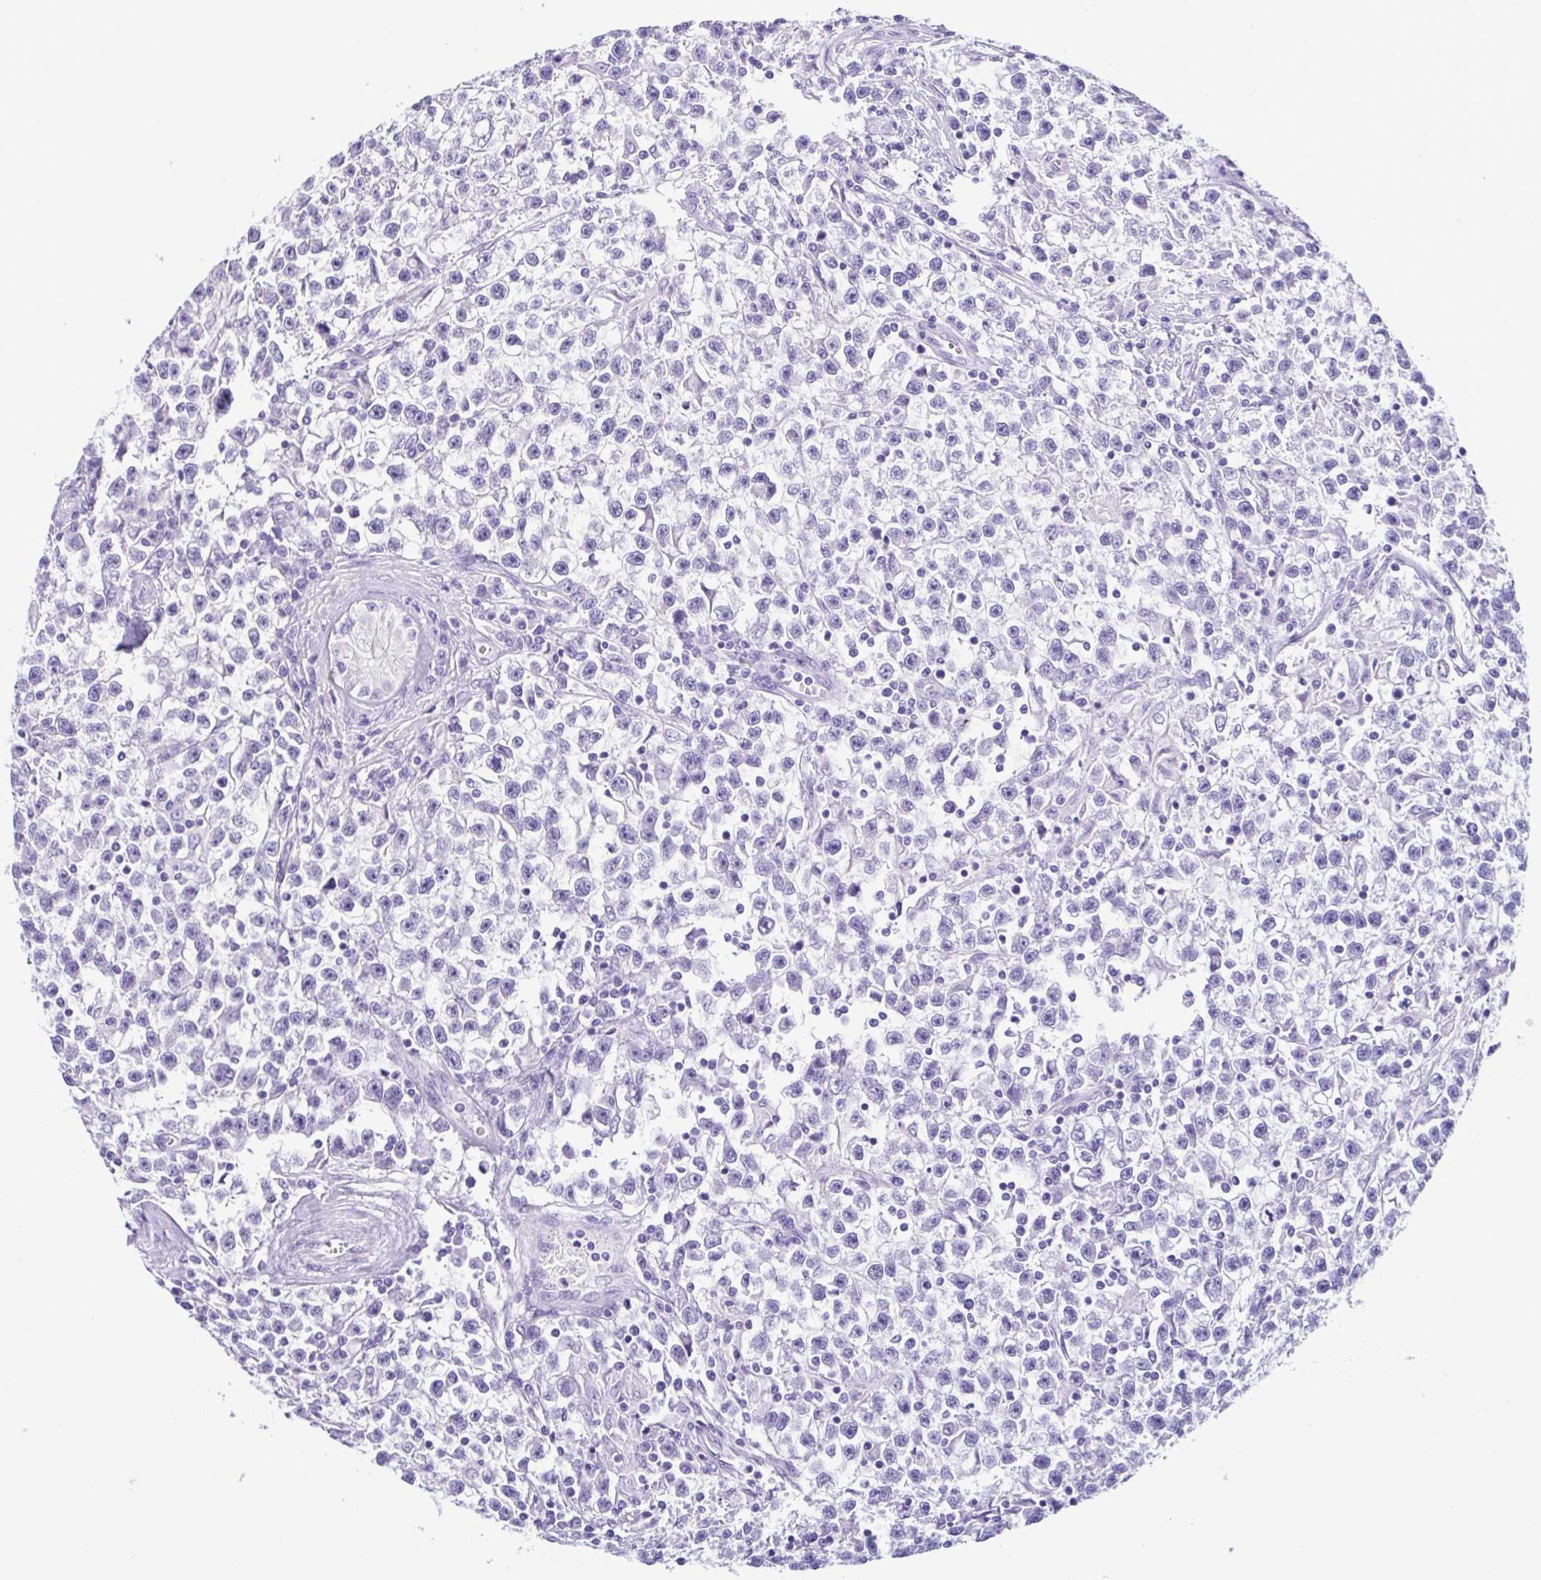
{"staining": {"intensity": "negative", "quantity": "none", "location": "none"}, "tissue": "testis cancer", "cell_type": "Tumor cells", "image_type": "cancer", "snomed": [{"axis": "morphology", "description": "Seminoma, NOS"}, {"axis": "topography", "description": "Testis"}], "caption": "A histopathology image of human testis cancer (seminoma) is negative for staining in tumor cells.", "gene": "CBY2", "patient": {"sex": "male", "age": 31}}